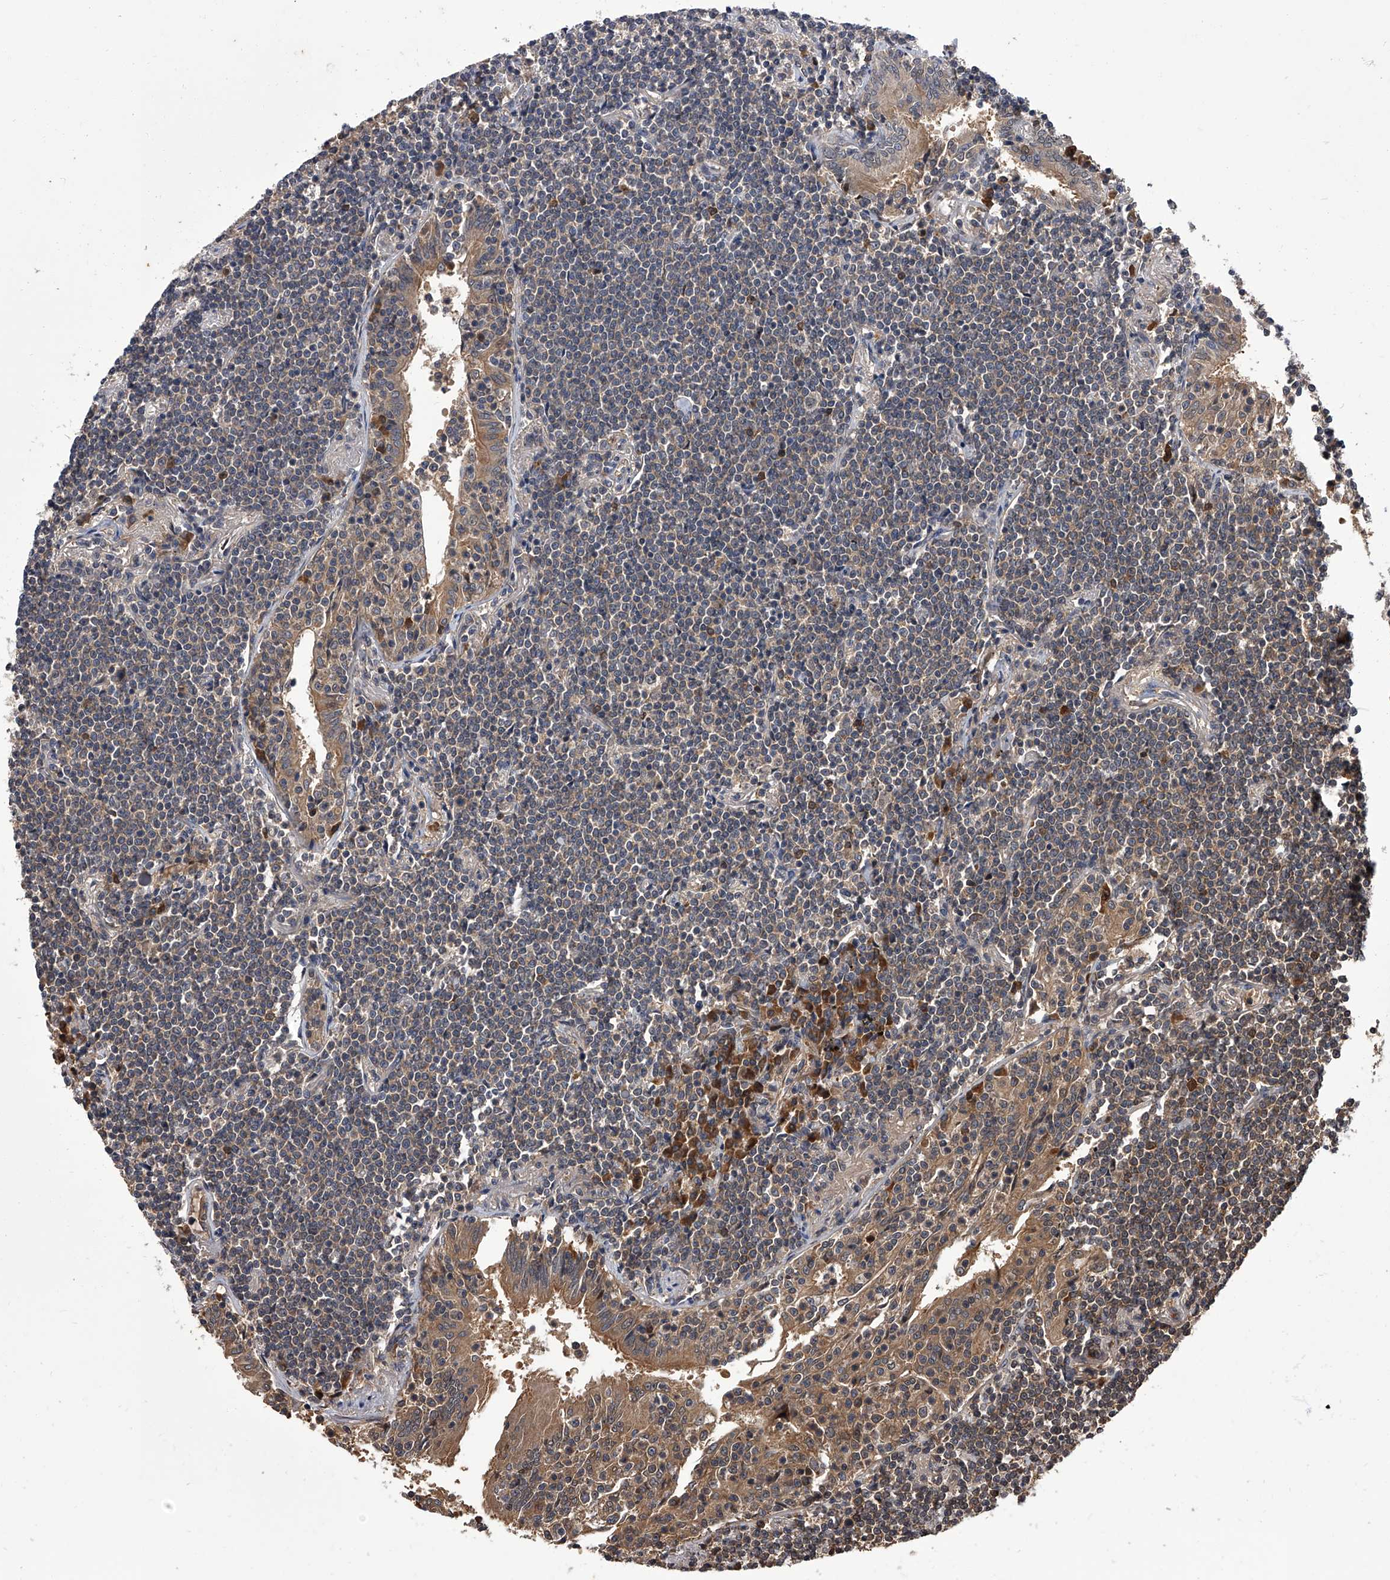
{"staining": {"intensity": "negative", "quantity": "none", "location": "none"}, "tissue": "lymphoma", "cell_type": "Tumor cells", "image_type": "cancer", "snomed": [{"axis": "morphology", "description": "Malignant lymphoma, non-Hodgkin's type, Low grade"}, {"axis": "topography", "description": "Lung"}], "caption": "Tumor cells are negative for protein expression in human lymphoma.", "gene": "SLC18B1", "patient": {"sex": "female", "age": 71}}